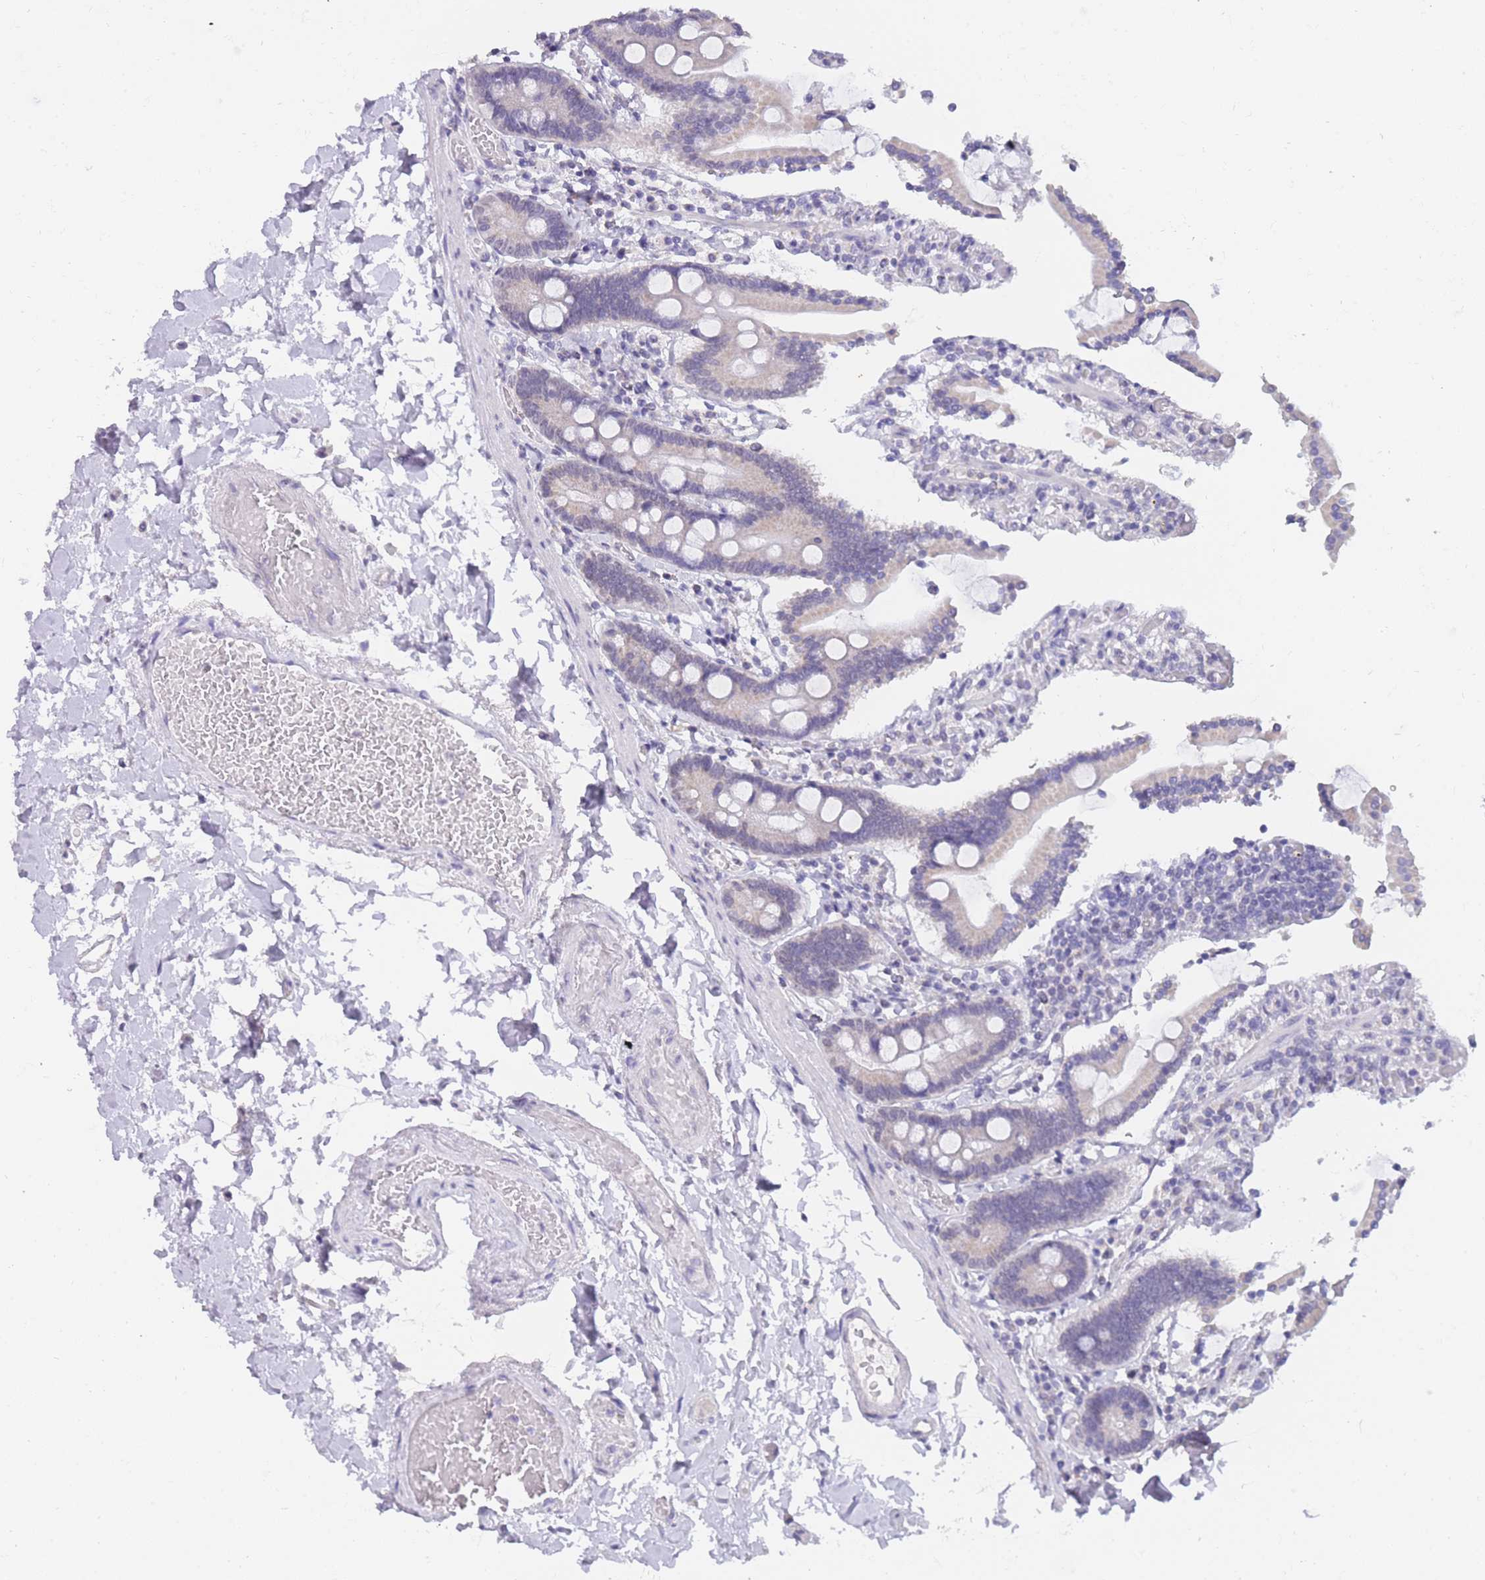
{"staining": {"intensity": "negative", "quantity": "none", "location": "none"}, "tissue": "duodenum", "cell_type": "Glandular cells", "image_type": "normal", "snomed": [{"axis": "morphology", "description": "Normal tissue, NOS"}, {"axis": "topography", "description": "Duodenum"}], "caption": "The image exhibits no significant expression in glandular cells of duodenum. The staining is performed using DAB (3,3'-diaminobenzidine) brown chromogen with nuclei counter-stained in using hematoxylin.", "gene": "FRAT2", "patient": {"sex": "male", "age": 55}}